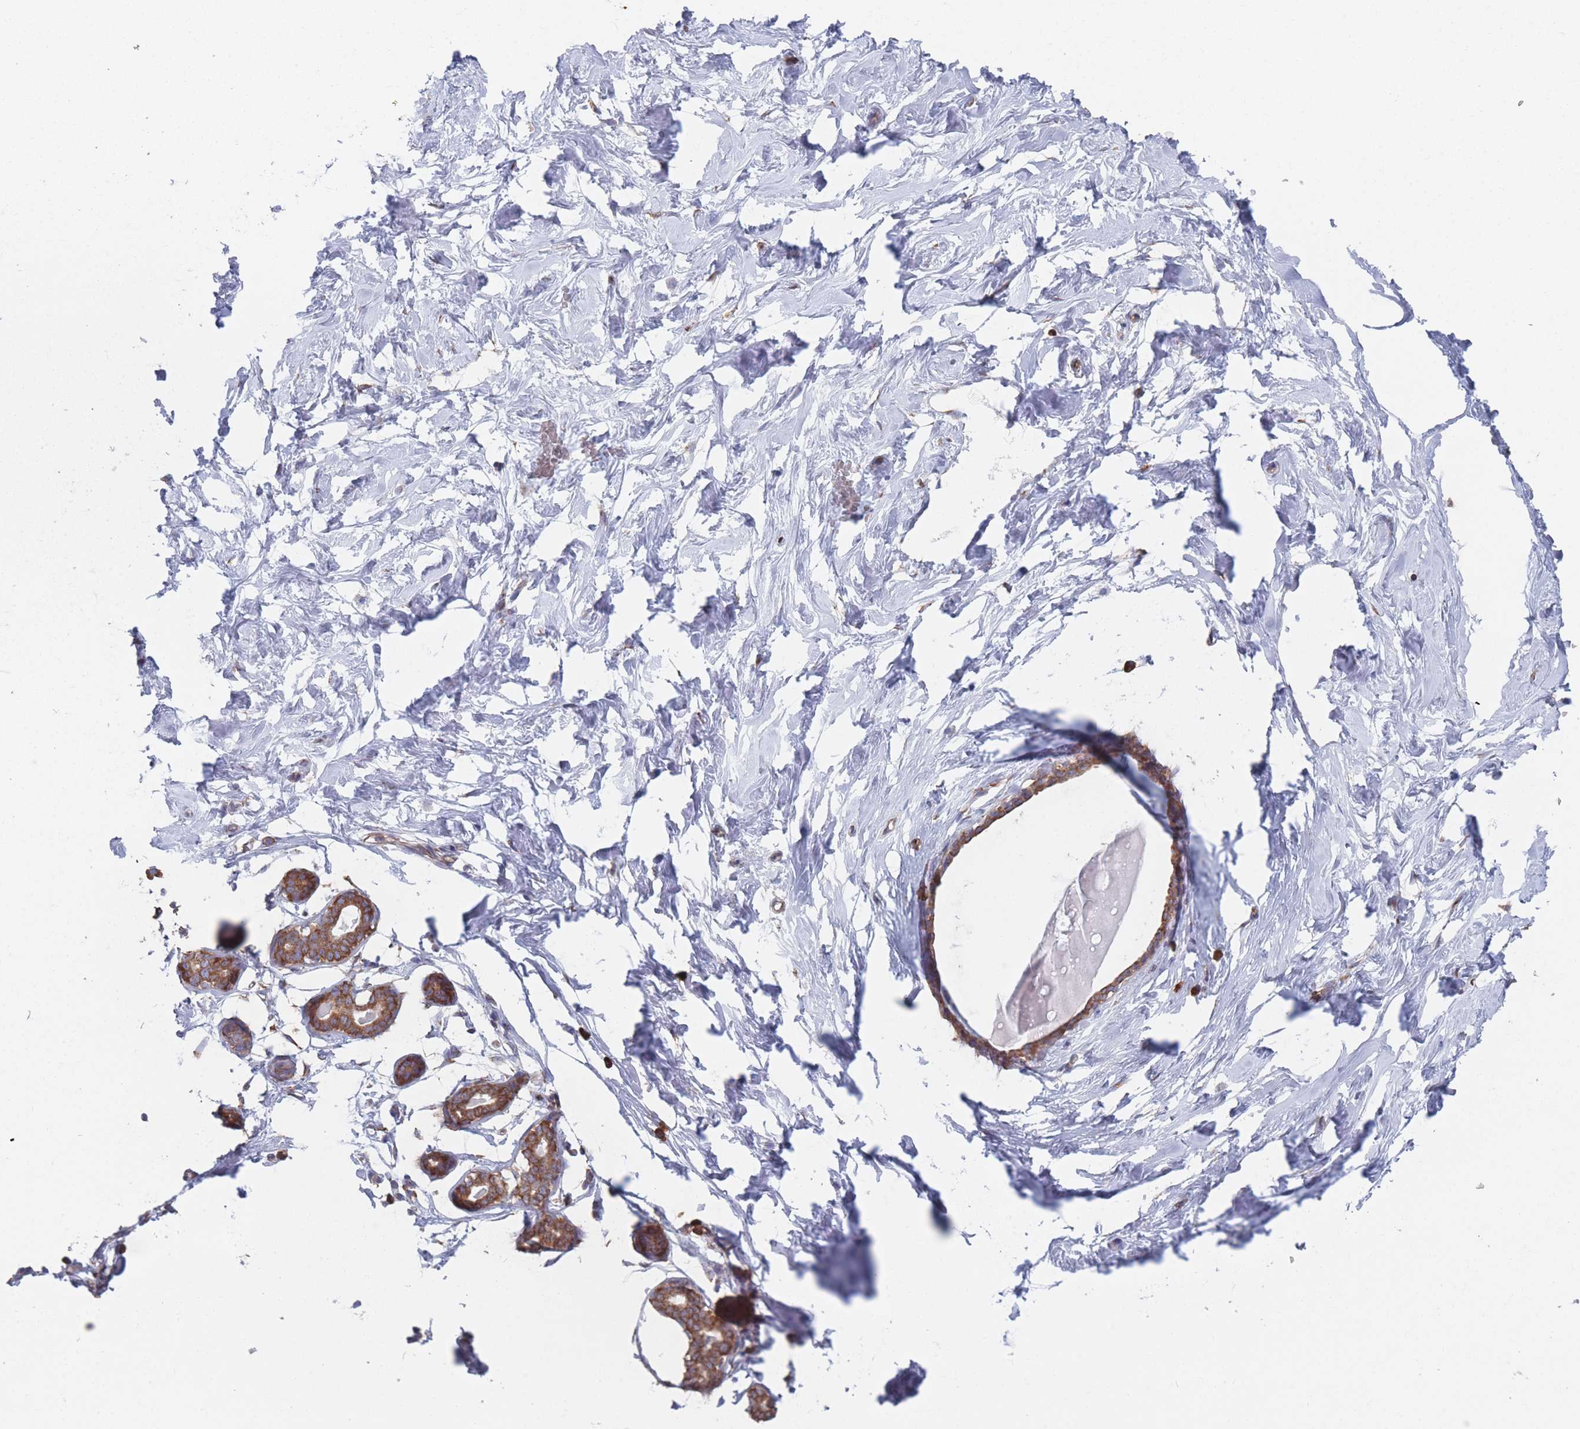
{"staining": {"intensity": "negative", "quantity": "none", "location": "none"}, "tissue": "breast", "cell_type": "Adipocytes", "image_type": "normal", "snomed": [{"axis": "morphology", "description": "Normal tissue, NOS"}, {"axis": "morphology", "description": "Adenoma, NOS"}, {"axis": "topography", "description": "Breast"}], "caption": "Micrograph shows no significant protein staining in adipocytes of unremarkable breast.", "gene": "EEF1B2", "patient": {"sex": "female", "age": 23}}